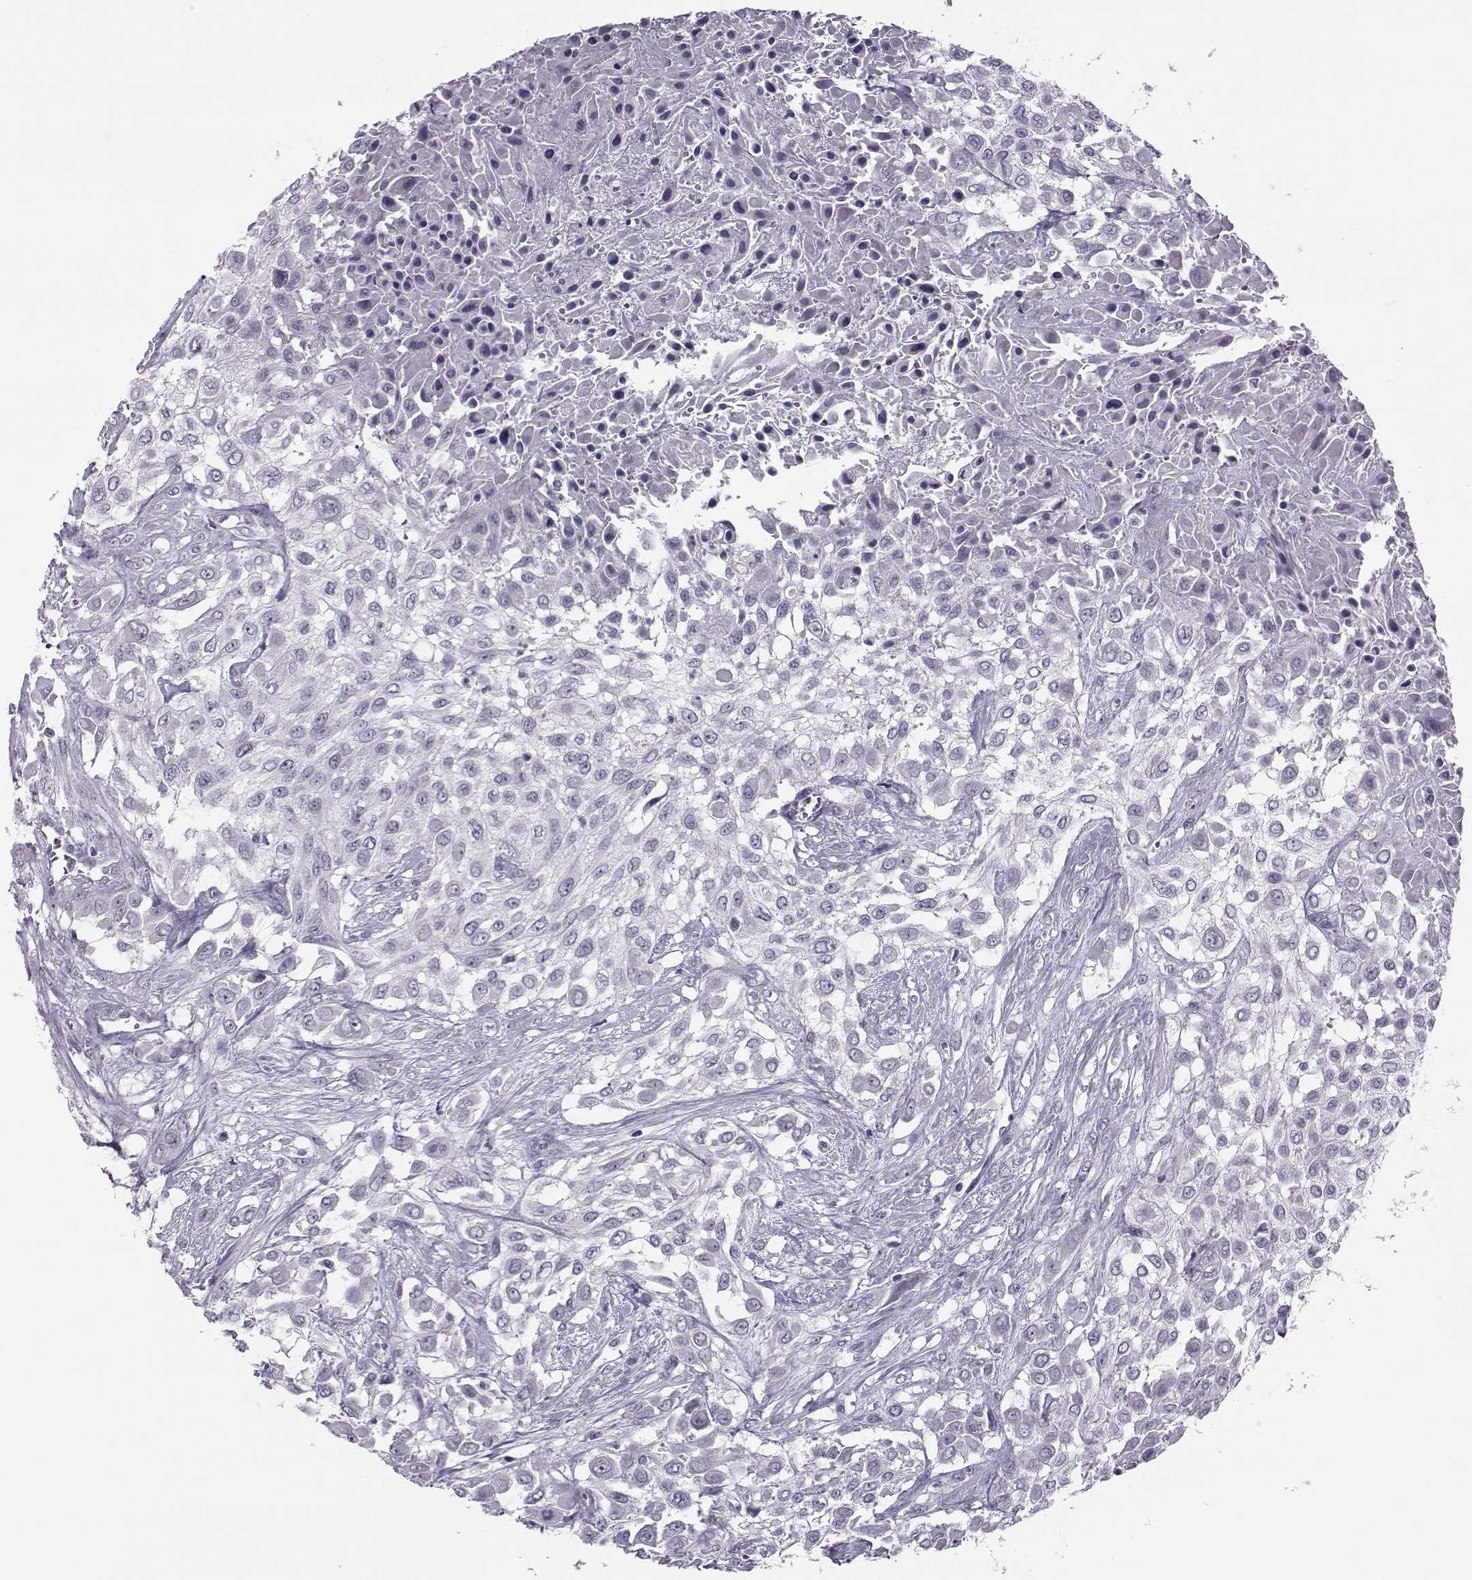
{"staining": {"intensity": "negative", "quantity": "none", "location": "none"}, "tissue": "urothelial cancer", "cell_type": "Tumor cells", "image_type": "cancer", "snomed": [{"axis": "morphology", "description": "Urothelial carcinoma, High grade"}, {"axis": "topography", "description": "Urinary bladder"}], "caption": "This is an immunohistochemistry image of human urothelial cancer. There is no positivity in tumor cells.", "gene": "ASRGL1", "patient": {"sex": "male", "age": 57}}